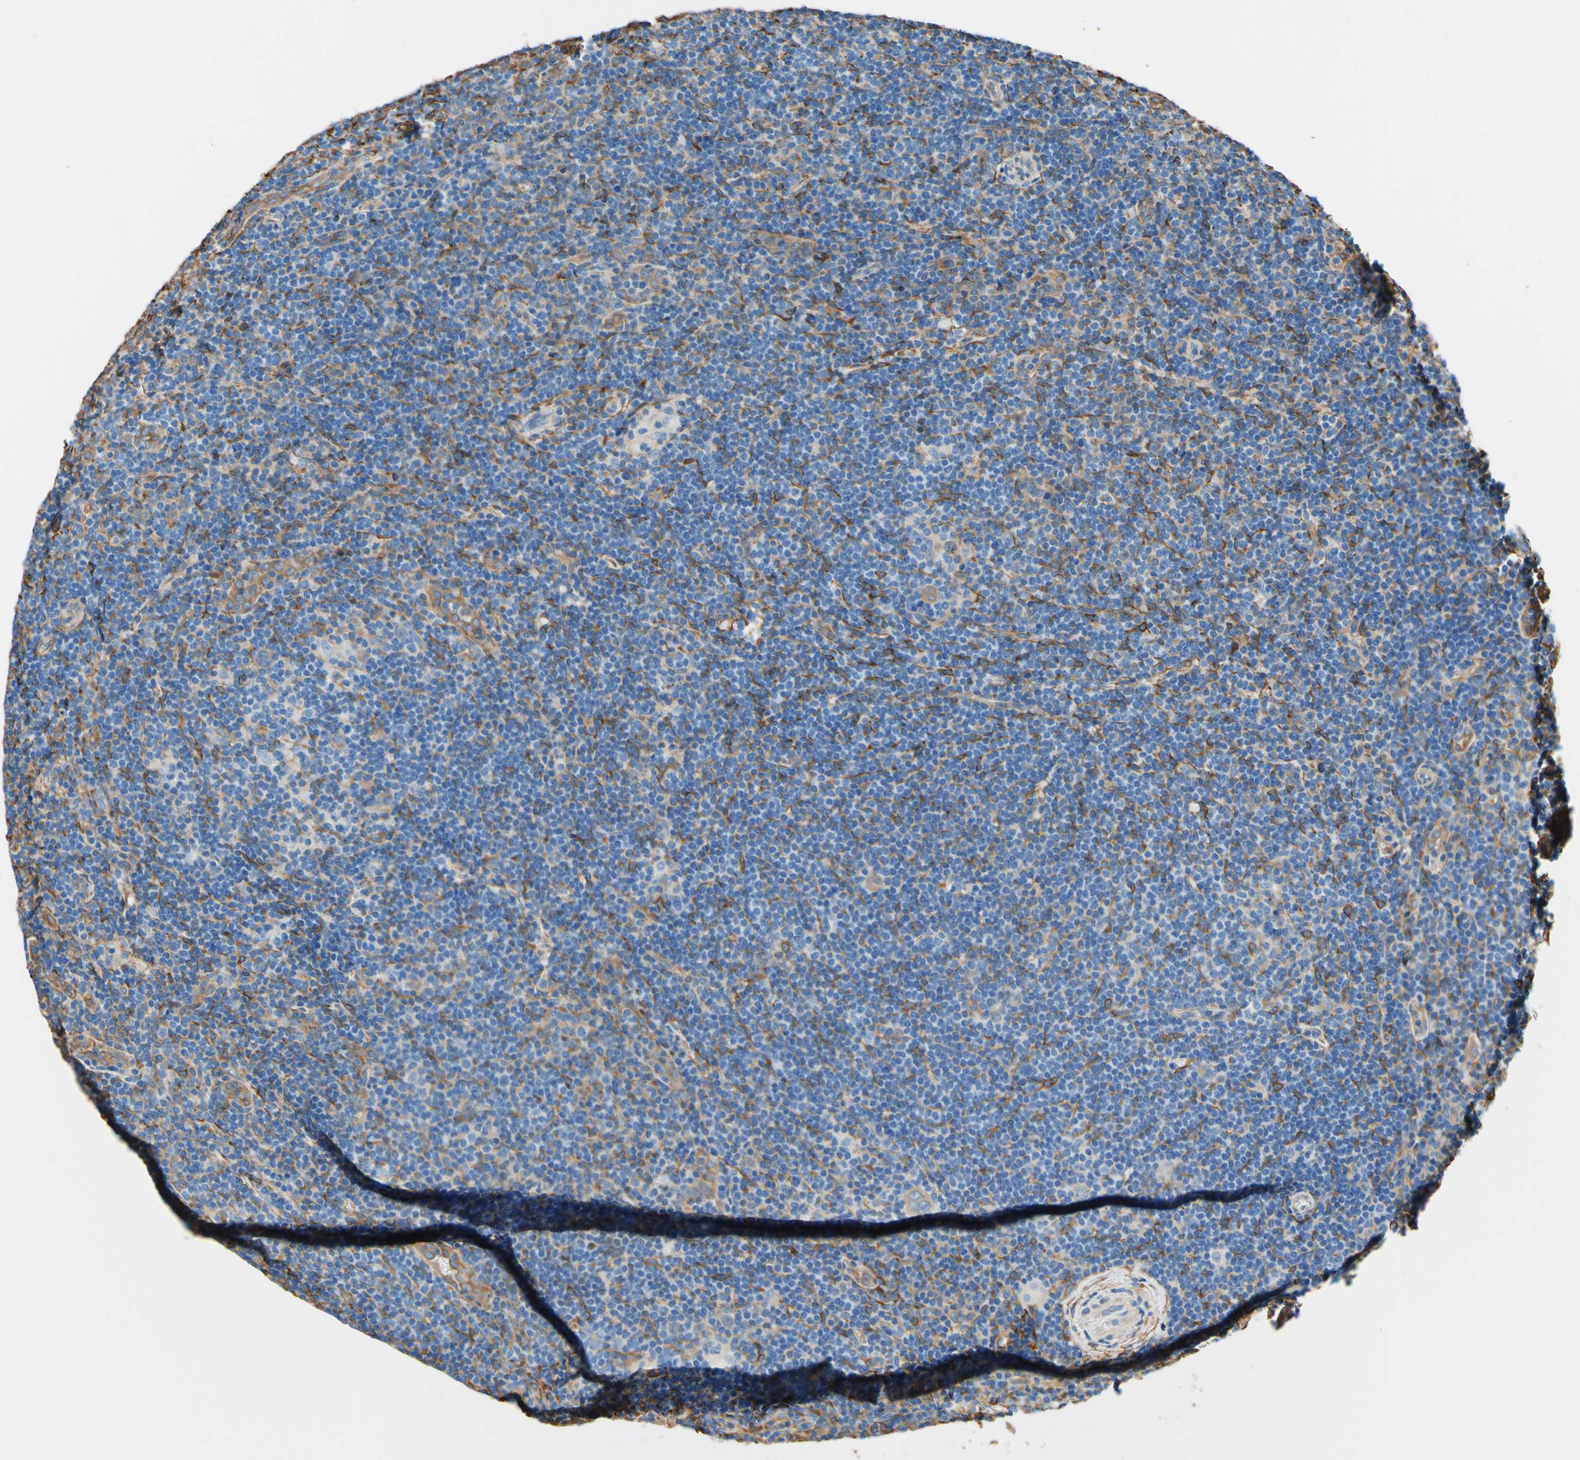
{"staining": {"intensity": "weak", "quantity": ">75%", "location": "cytoplasmic/membranous"}, "tissue": "lymphoma", "cell_type": "Tumor cells", "image_type": "cancer", "snomed": [{"axis": "morphology", "description": "Hodgkin's disease, NOS"}, {"axis": "topography", "description": "Lymph node"}], "caption": "Tumor cells reveal low levels of weak cytoplasmic/membranous expression in approximately >75% of cells in human Hodgkin's disease.", "gene": "DPYSL3", "patient": {"sex": "female", "age": 57}}